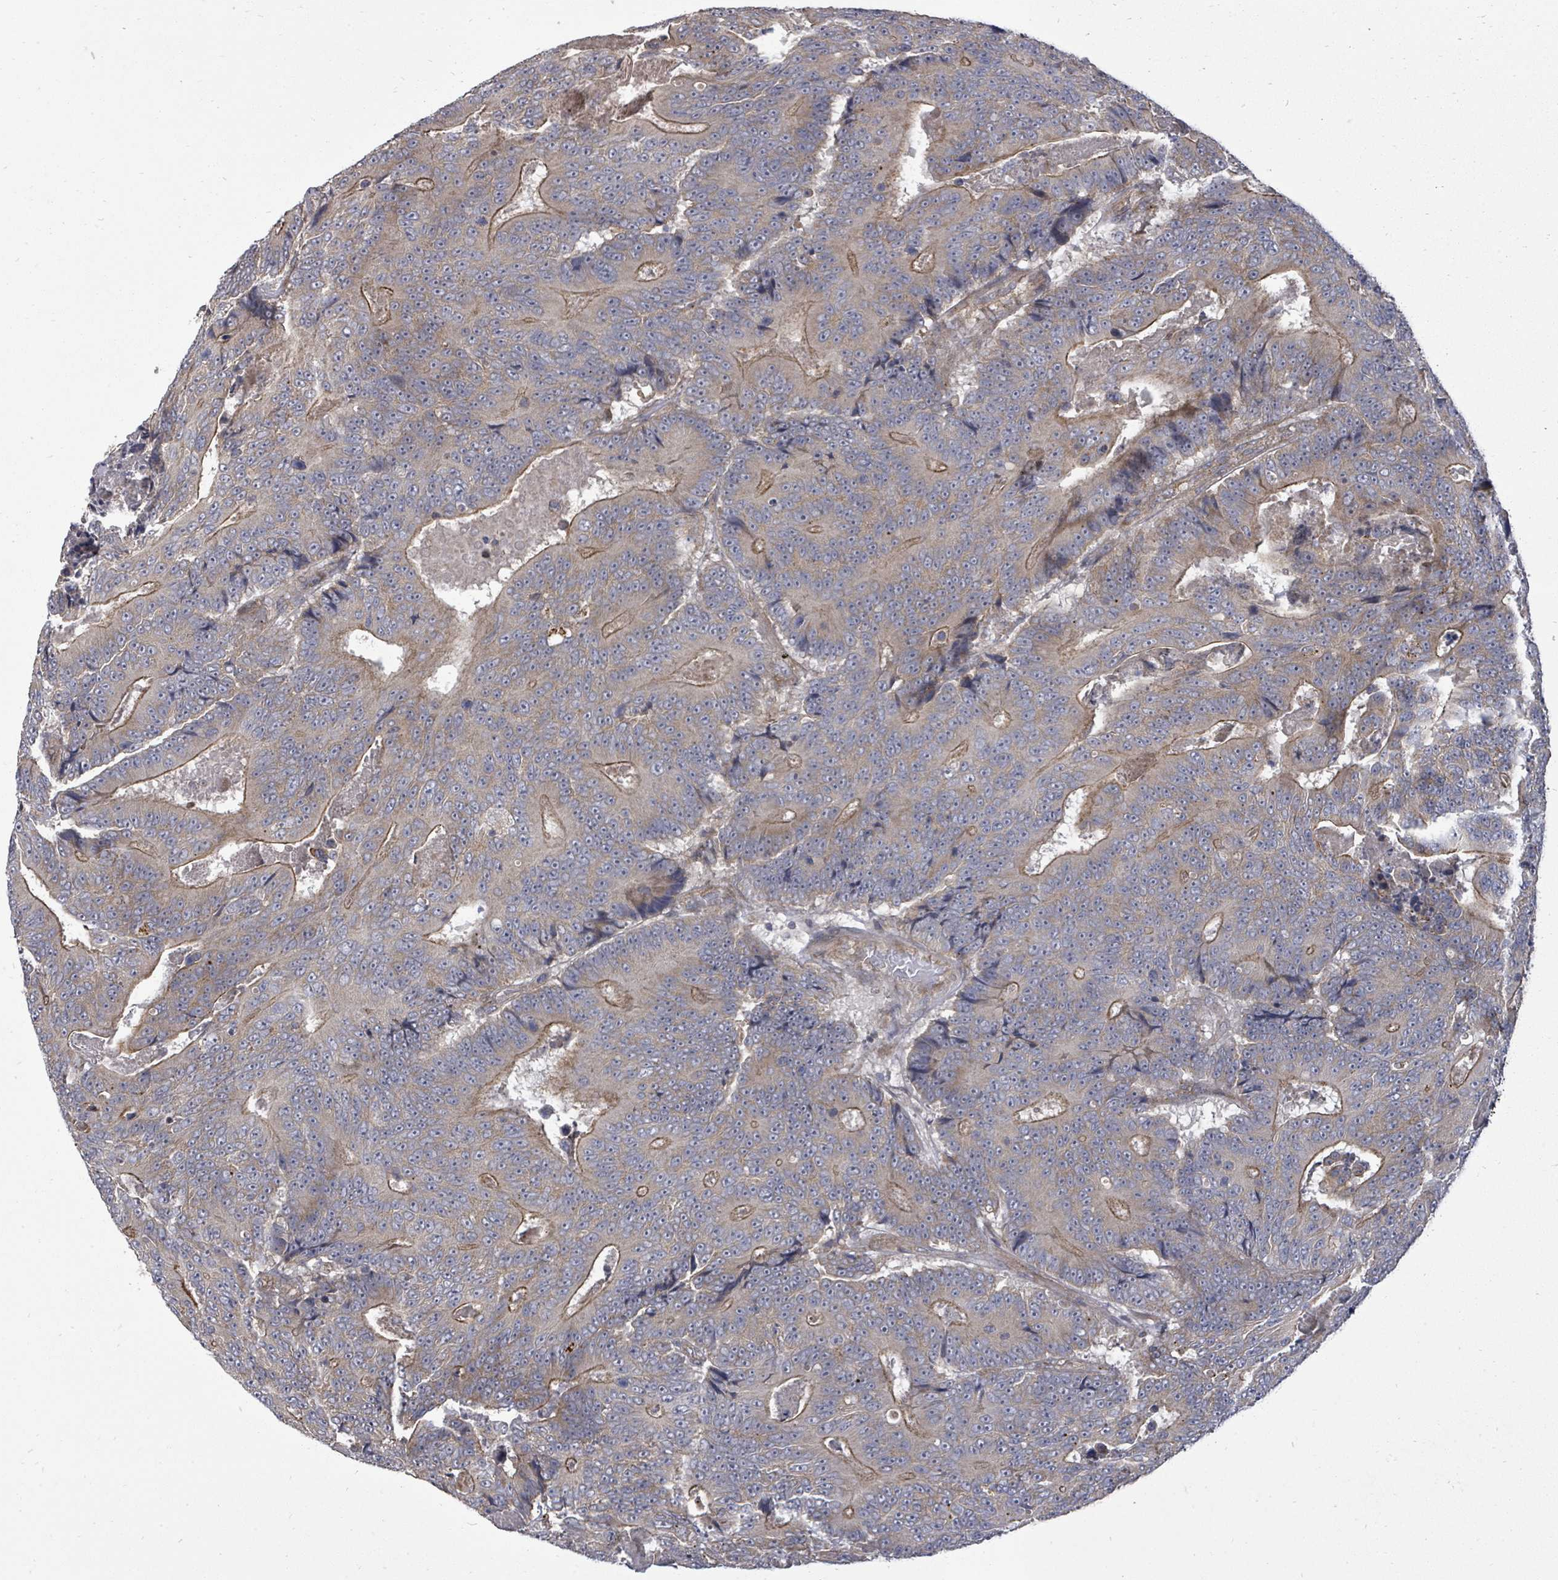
{"staining": {"intensity": "moderate", "quantity": "<25%", "location": "cytoplasmic/membranous"}, "tissue": "colorectal cancer", "cell_type": "Tumor cells", "image_type": "cancer", "snomed": [{"axis": "morphology", "description": "Adenocarcinoma, NOS"}, {"axis": "topography", "description": "Colon"}], "caption": "Human adenocarcinoma (colorectal) stained with a brown dye displays moderate cytoplasmic/membranous positive expression in about <25% of tumor cells.", "gene": "KRTAP27-1", "patient": {"sex": "male", "age": 83}}